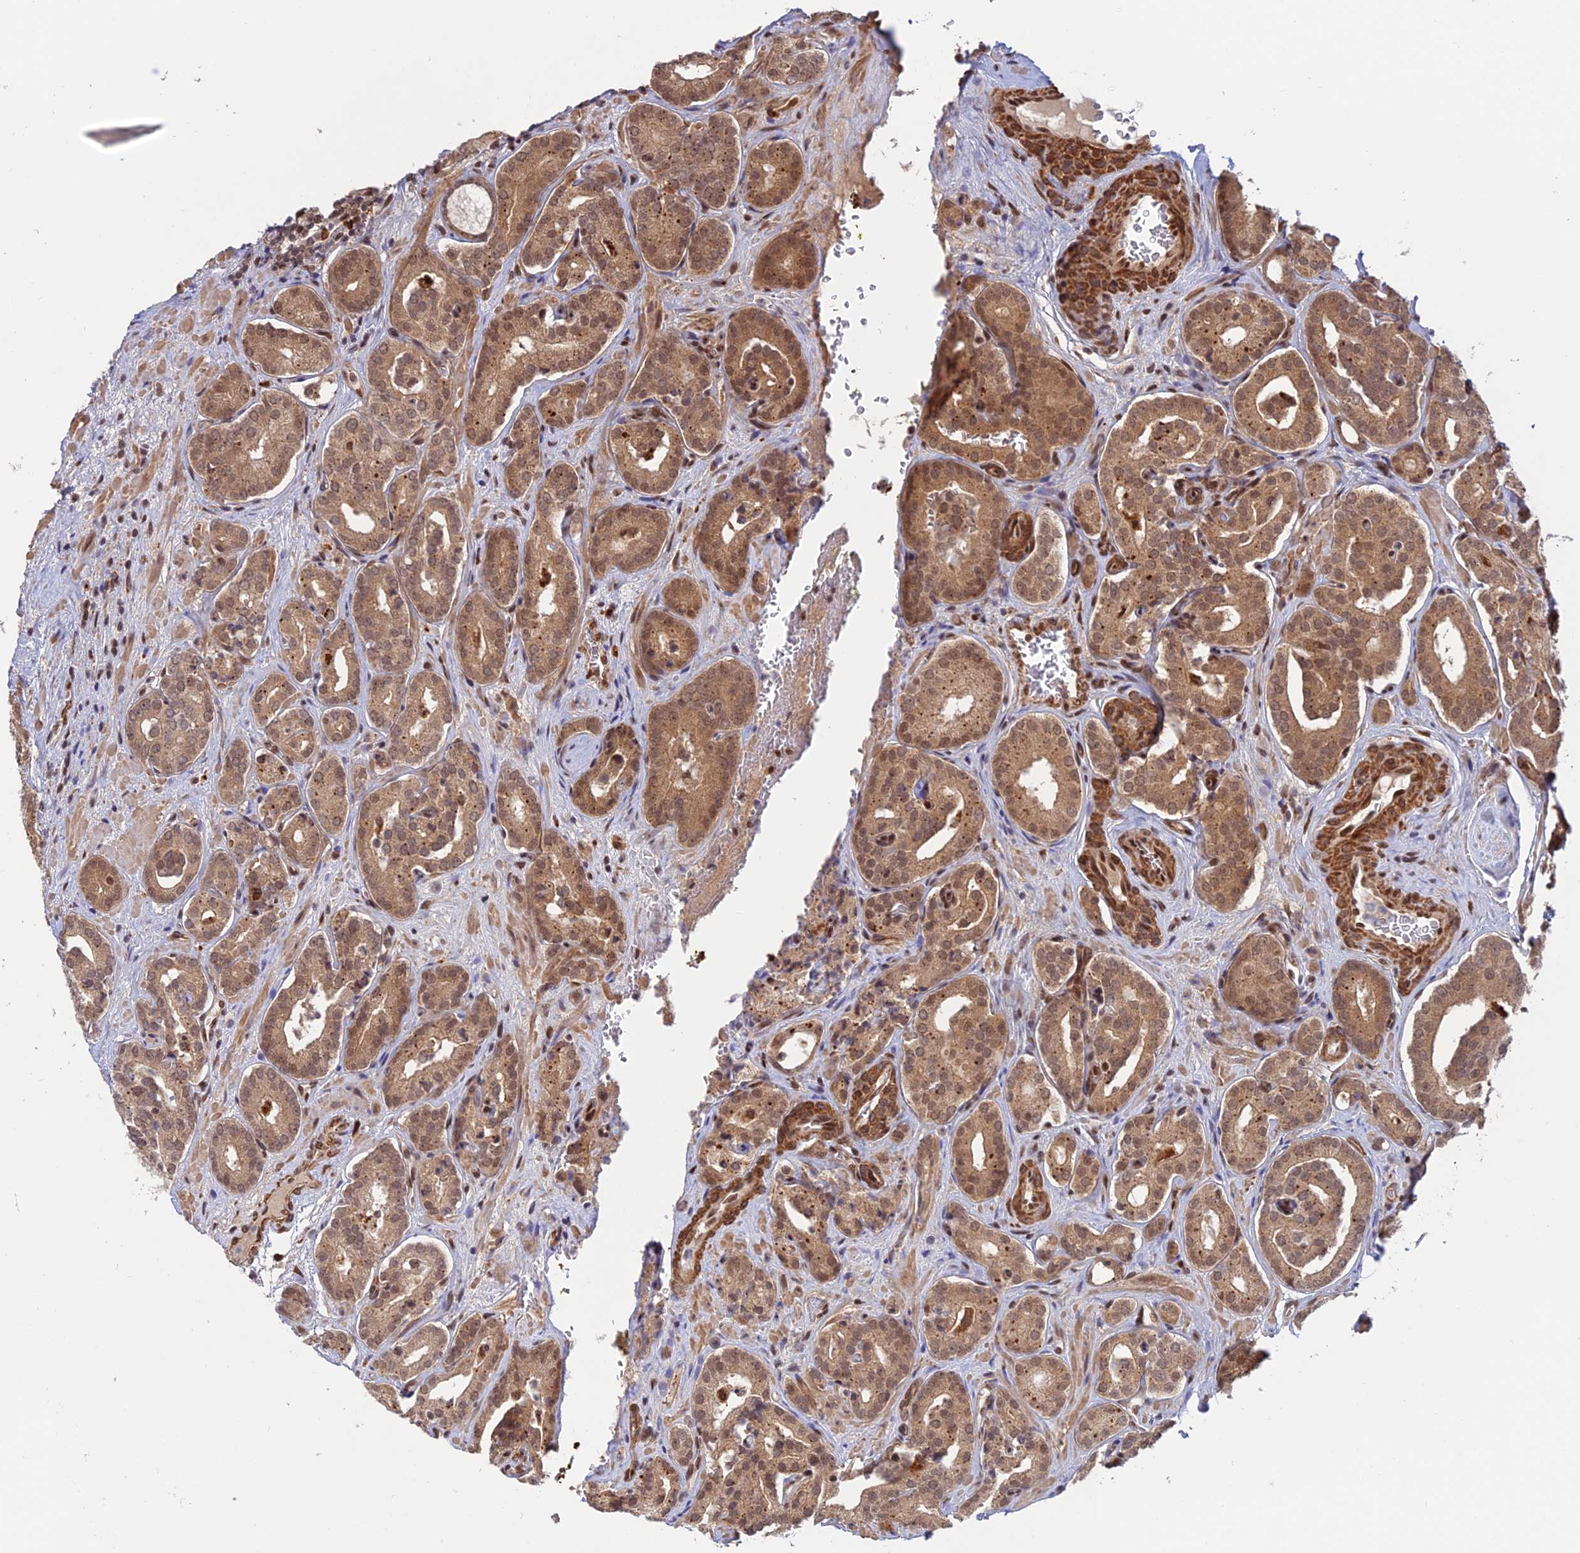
{"staining": {"intensity": "moderate", "quantity": ">75%", "location": "cytoplasmic/membranous"}, "tissue": "prostate cancer", "cell_type": "Tumor cells", "image_type": "cancer", "snomed": [{"axis": "morphology", "description": "Adenocarcinoma, High grade"}, {"axis": "topography", "description": "Prostate"}], "caption": "Immunohistochemical staining of human prostate cancer (high-grade adenocarcinoma) displays medium levels of moderate cytoplasmic/membranous positivity in approximately >75% of tumor cells. The staining is performed using DAB brown chromogen to label protein expression. The nuclei are counter-stained blue using hematoxylin.", "gene": "ZNF565", "patient": {"sex": "male", "age": 66}}